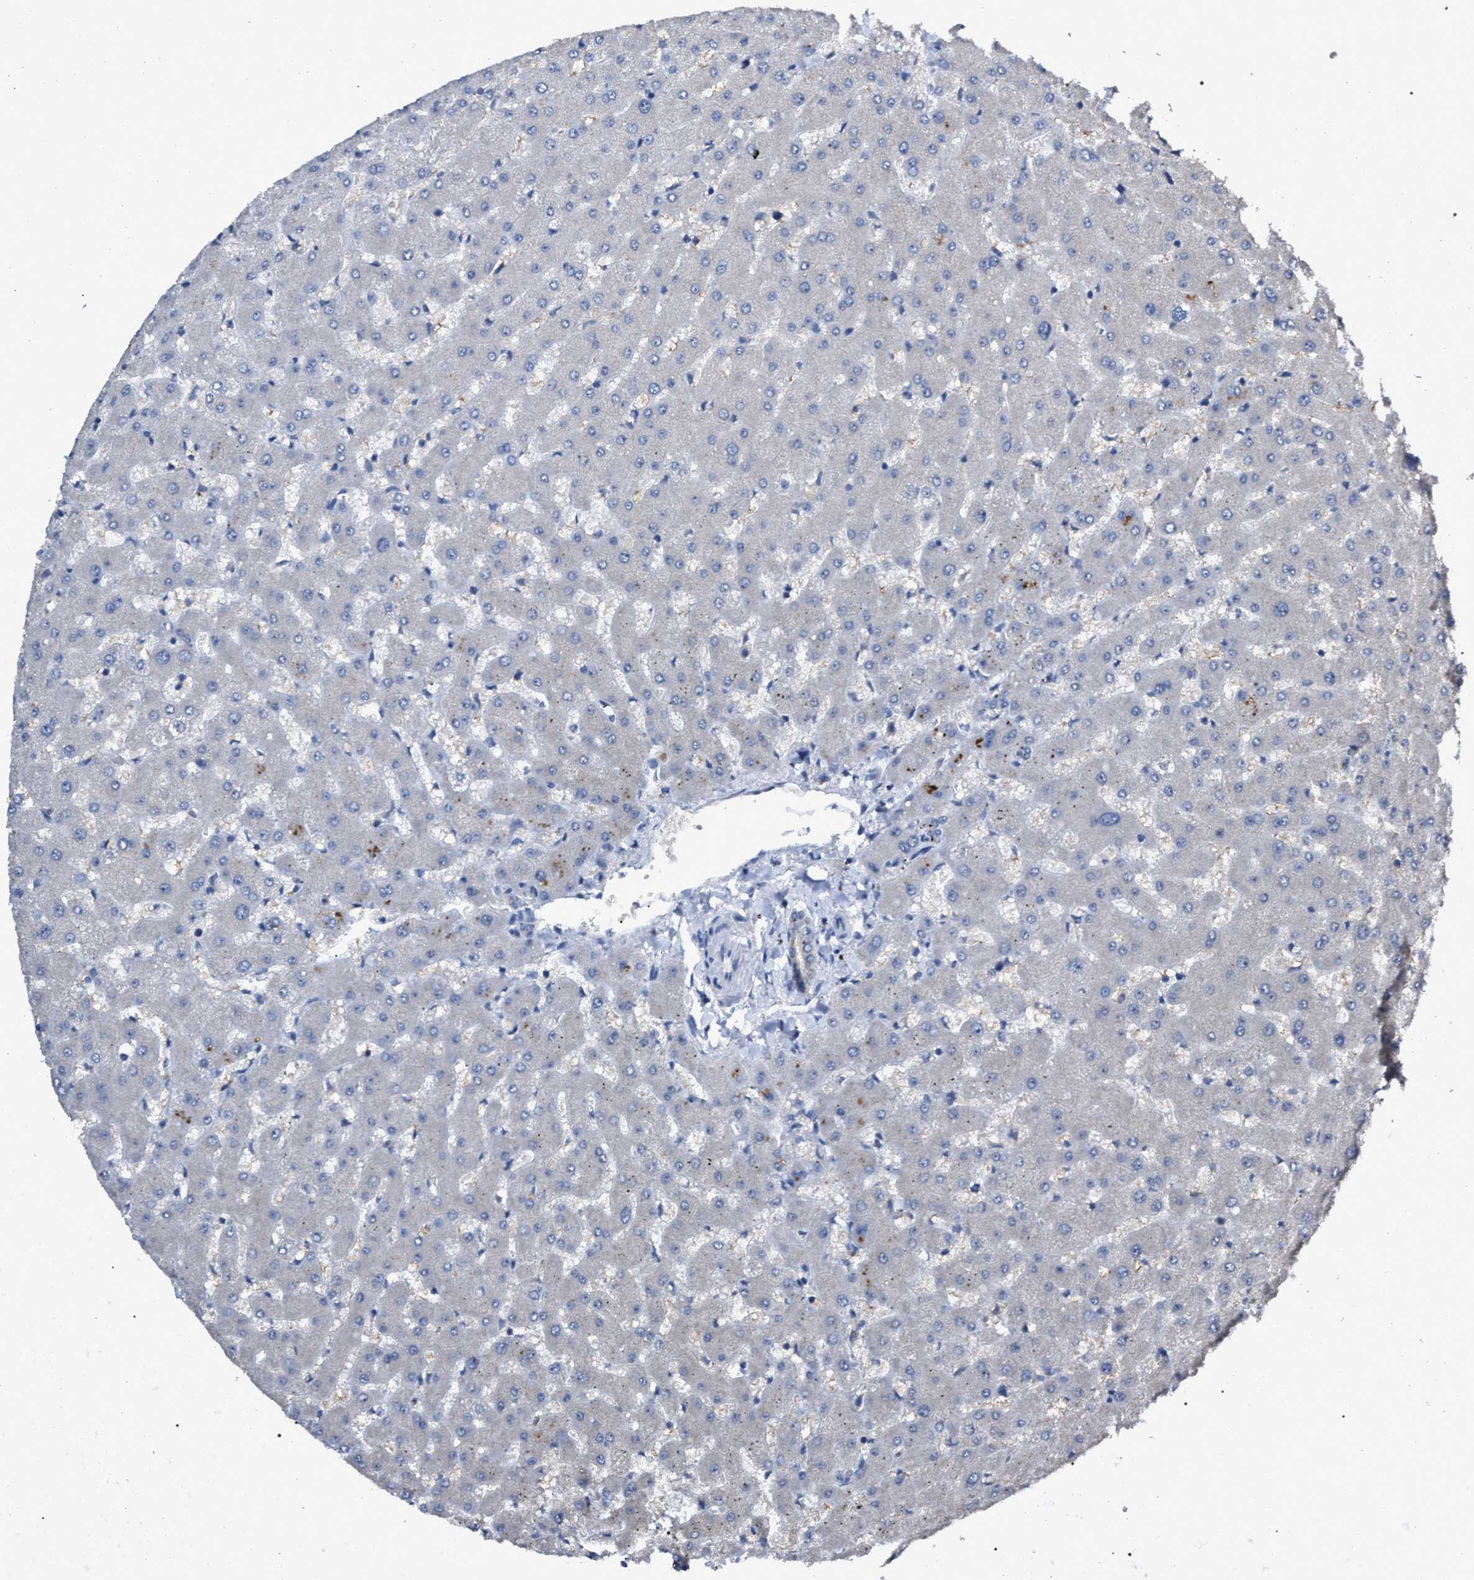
{"staining": {"intensity": "negative", "quantity": "none", "location": "none"}, "tissue": "liver", "cell_type": "Cholangiocytes", "image_type": "normal", "snomed": [{"axis": "morphology", "description": "Normal tissue, NOS"}, {"axis": "topography", "description": "Liver"}], "caption": "Cholangiocytes are negative for protein expression in unremarkable human liver. (DAB (3,3'-diaminobenzidine) immunohistochemistry (IHC), high magnification).", "gene": "UPF1", "patient": {"sex": "female", "age": 63}}